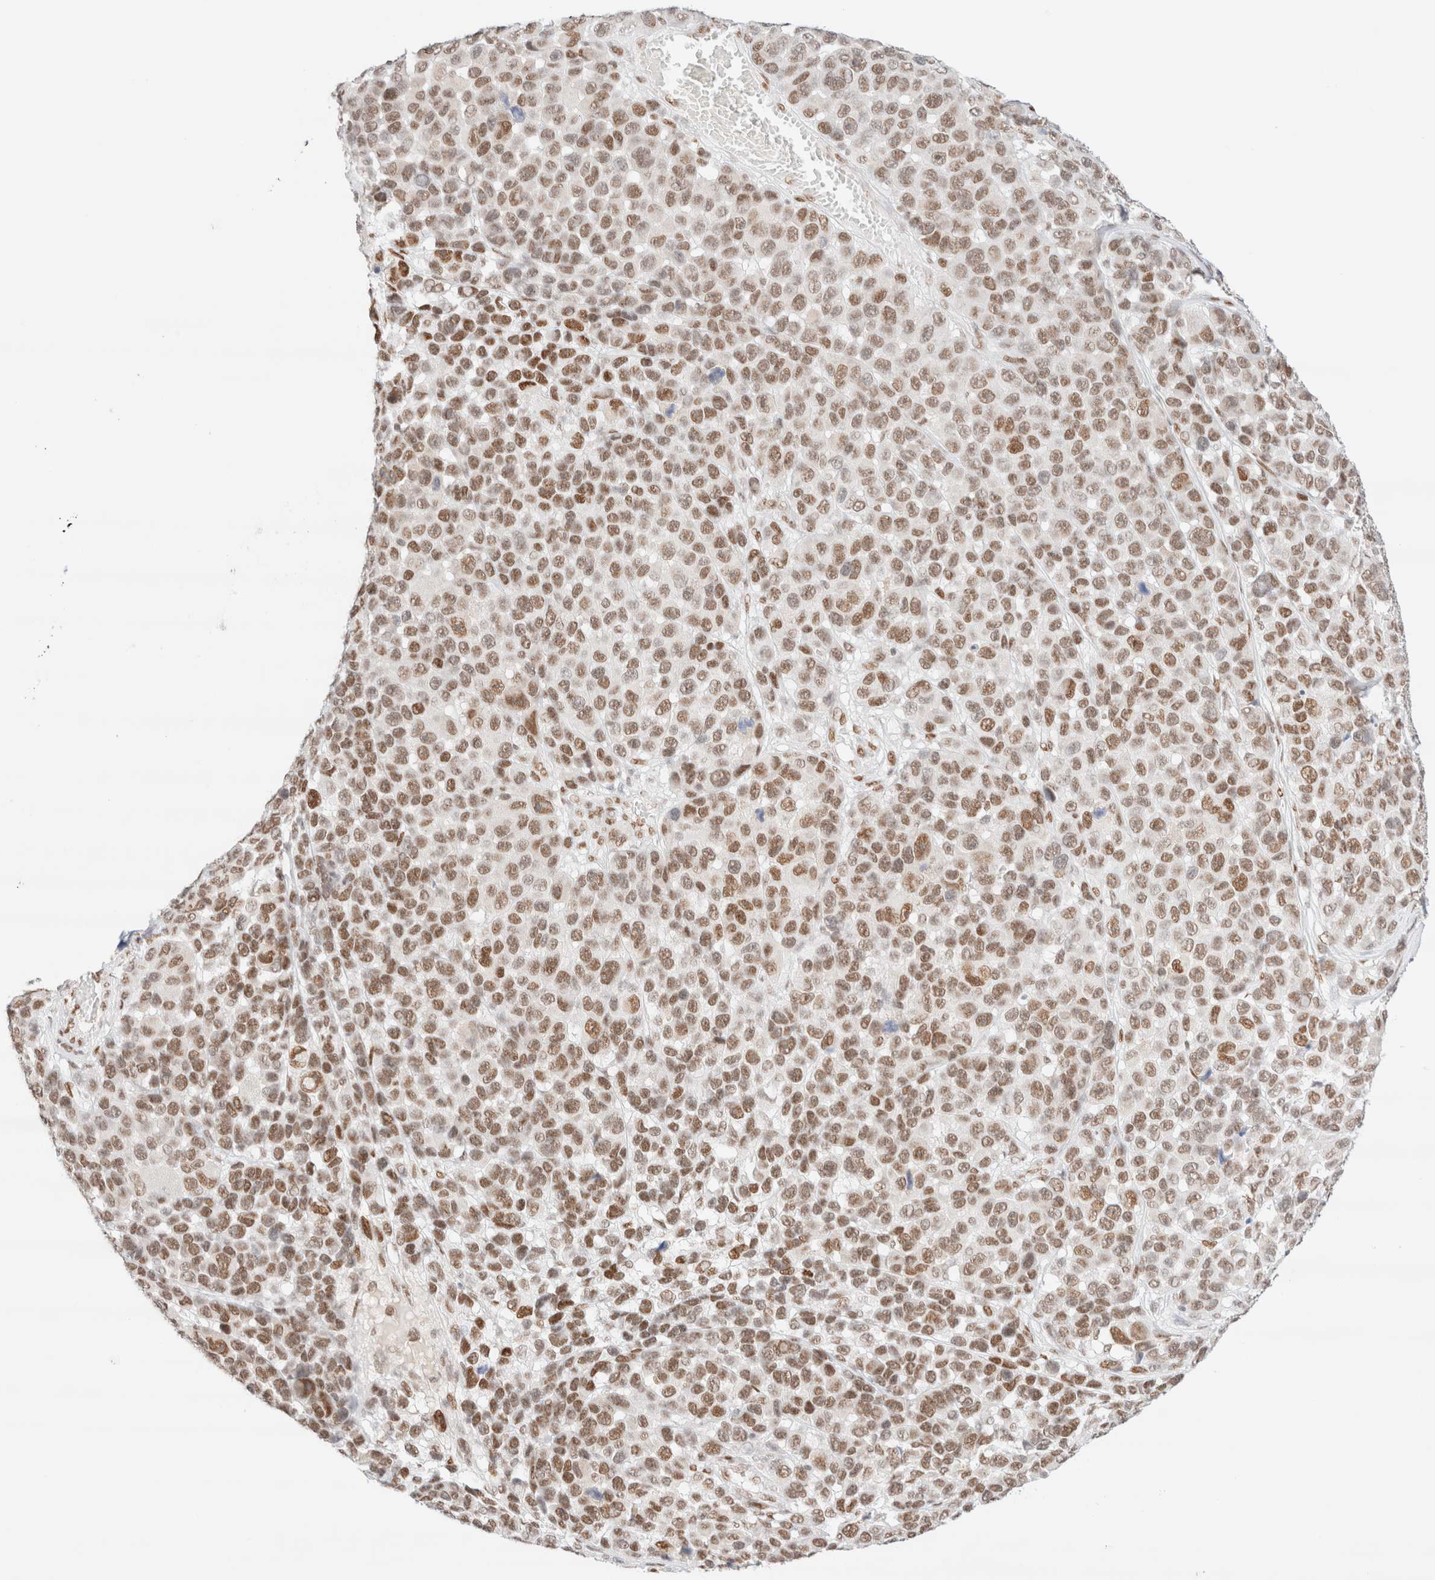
{"staining": {"intensity": "moderate", "quantity": ">75%", "location": "nuclear"}, "tissue": "melanoma", "cell_type": "Tumor cells", "image_type": "cancer", "snomed": [{"axis": "morphology", "description": "Malignant melanoma, NOS"}, {"axis": "topography", "description": "Skin"}], "caption": "Immunohistochemistry (IHC) (DAB) staining of melanoma demonstrates moderate nuclear protein positivity in about >75% of tumor cells.", "gene": "CIC", "patient": {"sex": "male", "age": 53}}